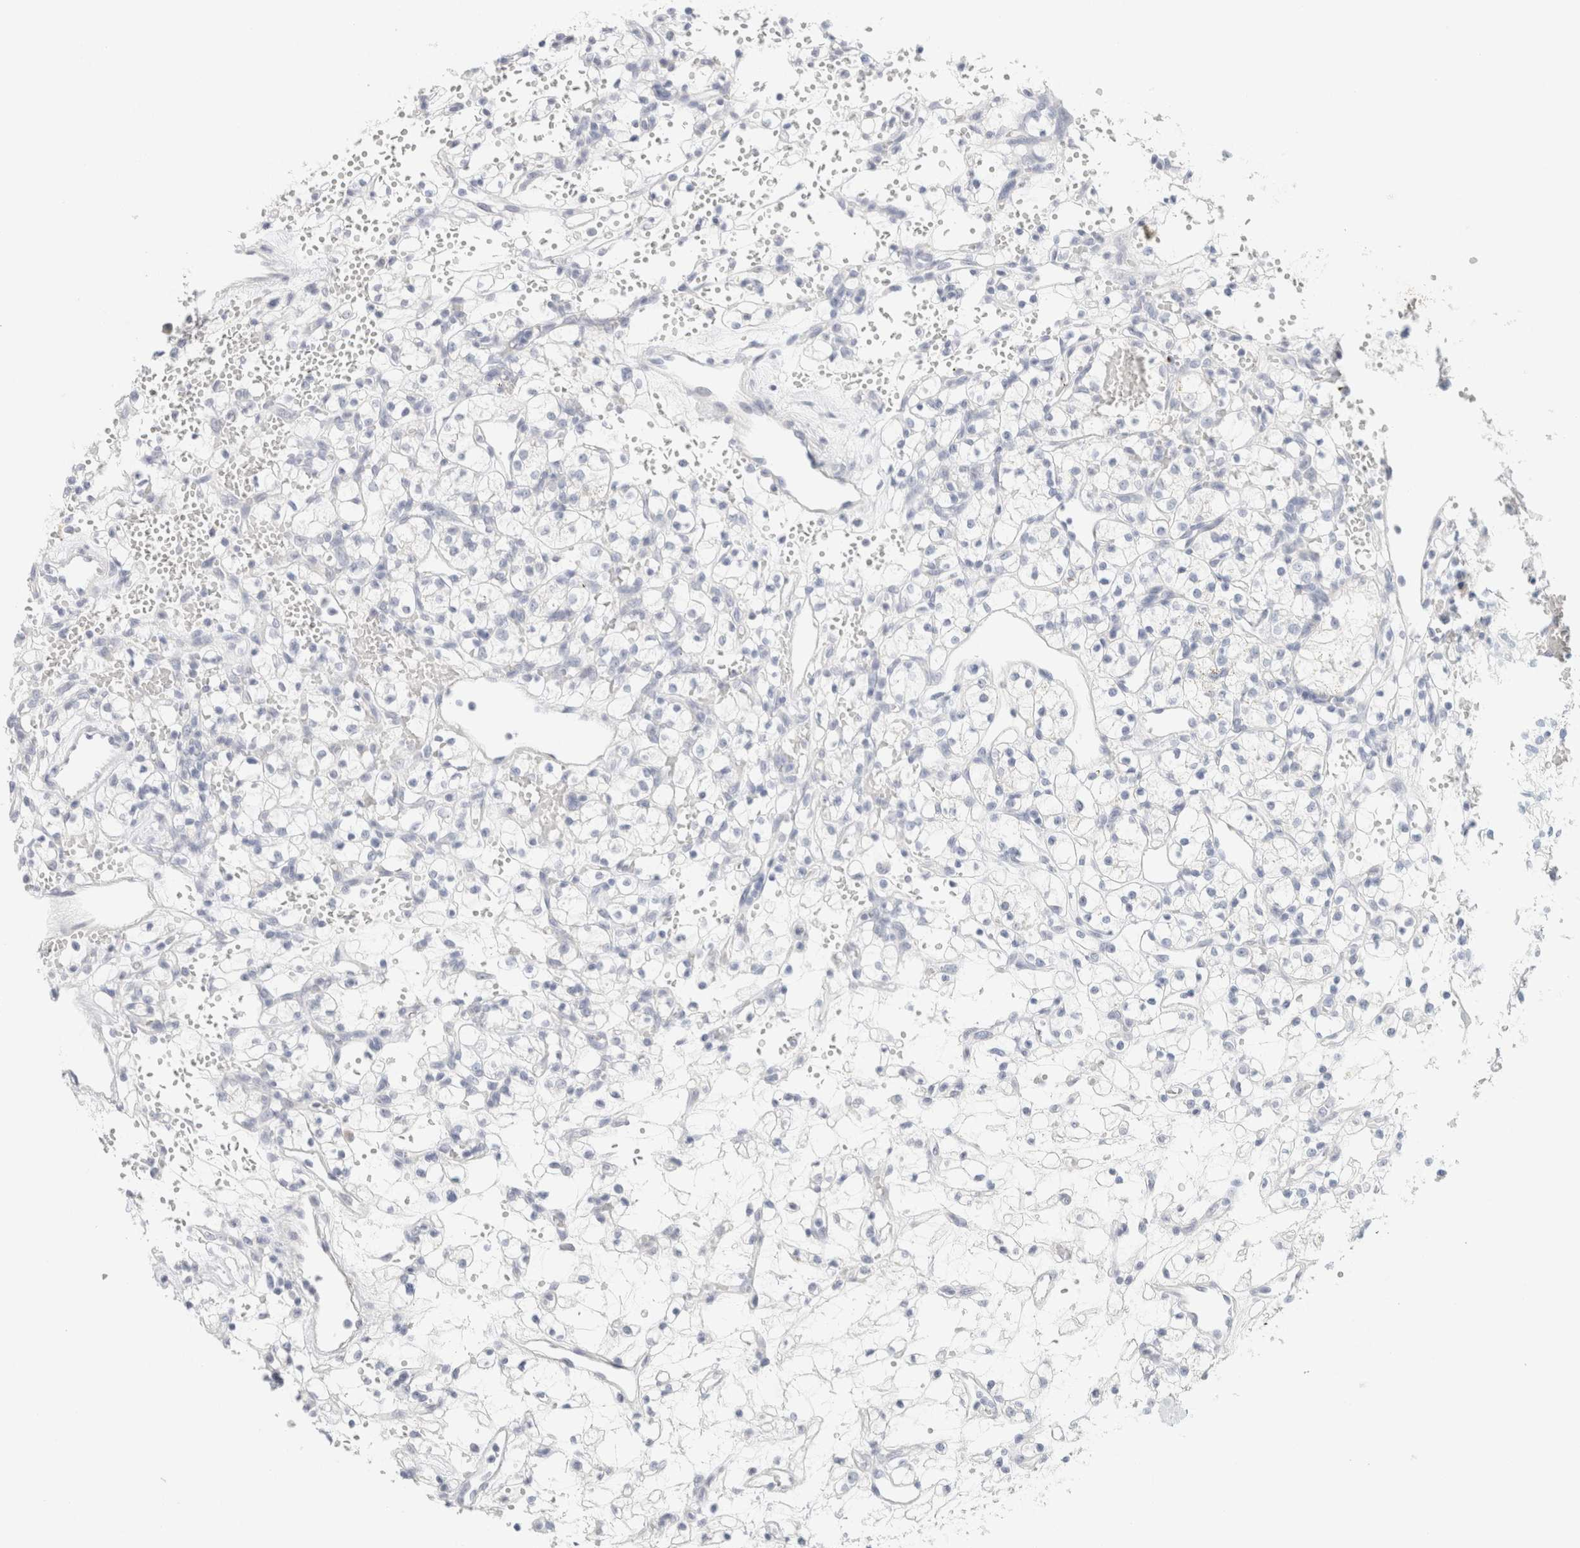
{"staining": {"intensity": "negative", "quantity": "none", "location": "none"}, "tissue": "renal cancer", "cell_type": "Tumor cells", "image_type": "cancer", "snomed": [{"axis": "morphology", "description": "Adenocarcinoma, NOS"}, {"axis": "topography", "description": "Kidney"}], "caption": "Photomicrograph shows no significant protein positivity in tumor cells of renal cancer. (DAB (3,3'-diaminobenzidine) immunohistochemistry visualized using brightfield microscopy, high magnification).", "gene": "NEFM", "patient": {"sex": "female", "age": 60}}